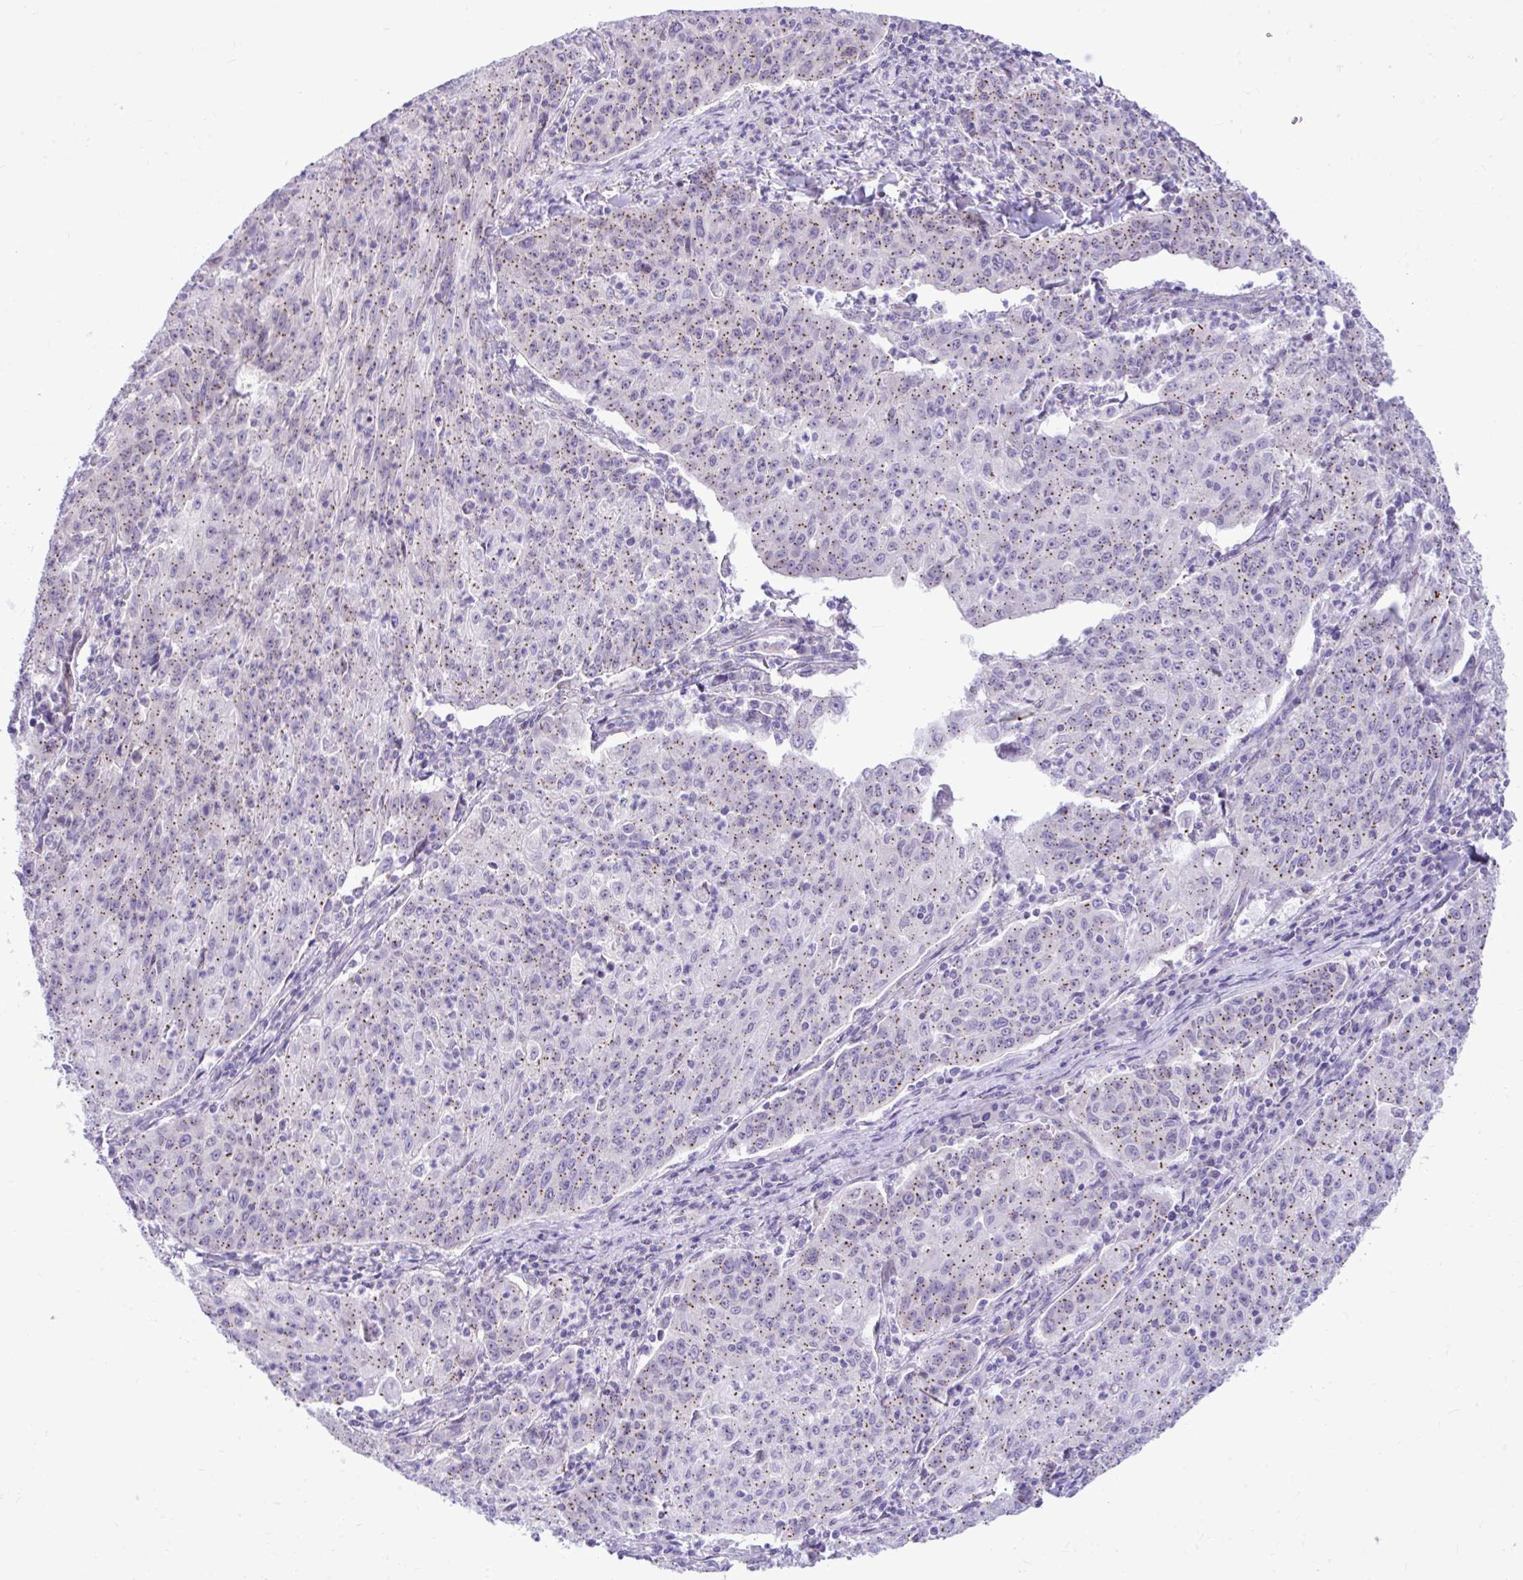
{"staining": {"intensity": "weak", "quantity": ">75%", "location": "cytoplasmic/membranous"}, "tissue": "lung cancer", "cell_type": "Tumor cells", "image_type": "cancer", "snomed": [{"axis": "morphology", "description": "Squamous cell carcinoma, NOS"}, {"axis": "morphology", "description": "Squamous cell carcinoma, metastatic, NOS"}, {"axis": "topography", "description": "Bronchus"}, {"axis": "topography", "description": "Lung"}], "caption": "Protein staining by immunohistochemistry displays weak cytoplasmic/membranous expression in about >75% of tumor cells in lung squamous cell carcinoma.", "gene": "CEACAM18", "patient": {"sex": "male", "age": 62}}